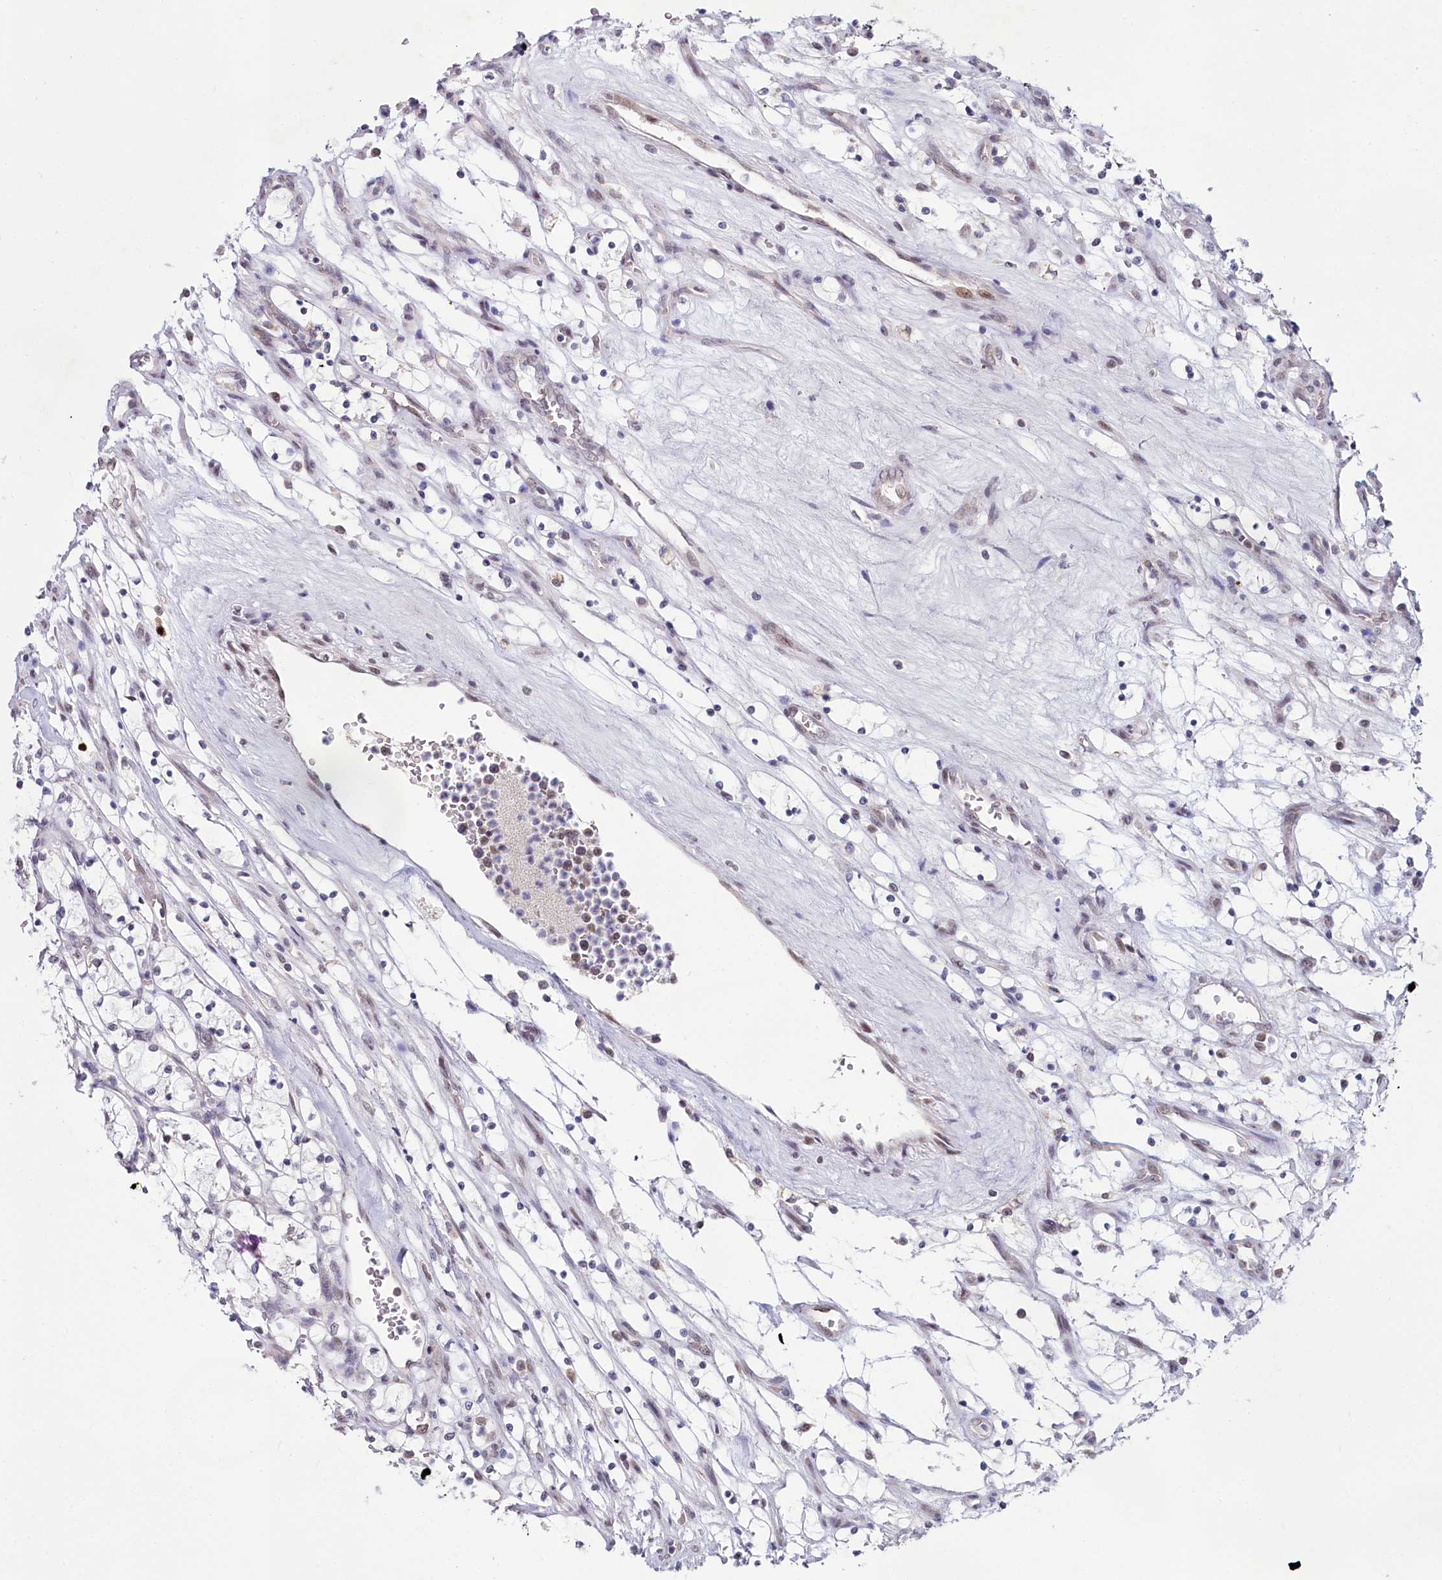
{"staining": {"intensity": "negative", "quantity": "none", "location": "none"}, "tissue": "renal cancer", "cell_type": "Tumor cells", "image_type": "cancer", "snomed": [{"axis": "morphology", "description": "Adenocarcinoma, NOS"}, {"axis": "topography", "description": "Kidney"}], "caption": "Protein analysis of renal adenocarcinoma shows no significant positivity in tumor cells.", "gene": "PPHLN1", "patient": {"sex": "female", "age": 69}}